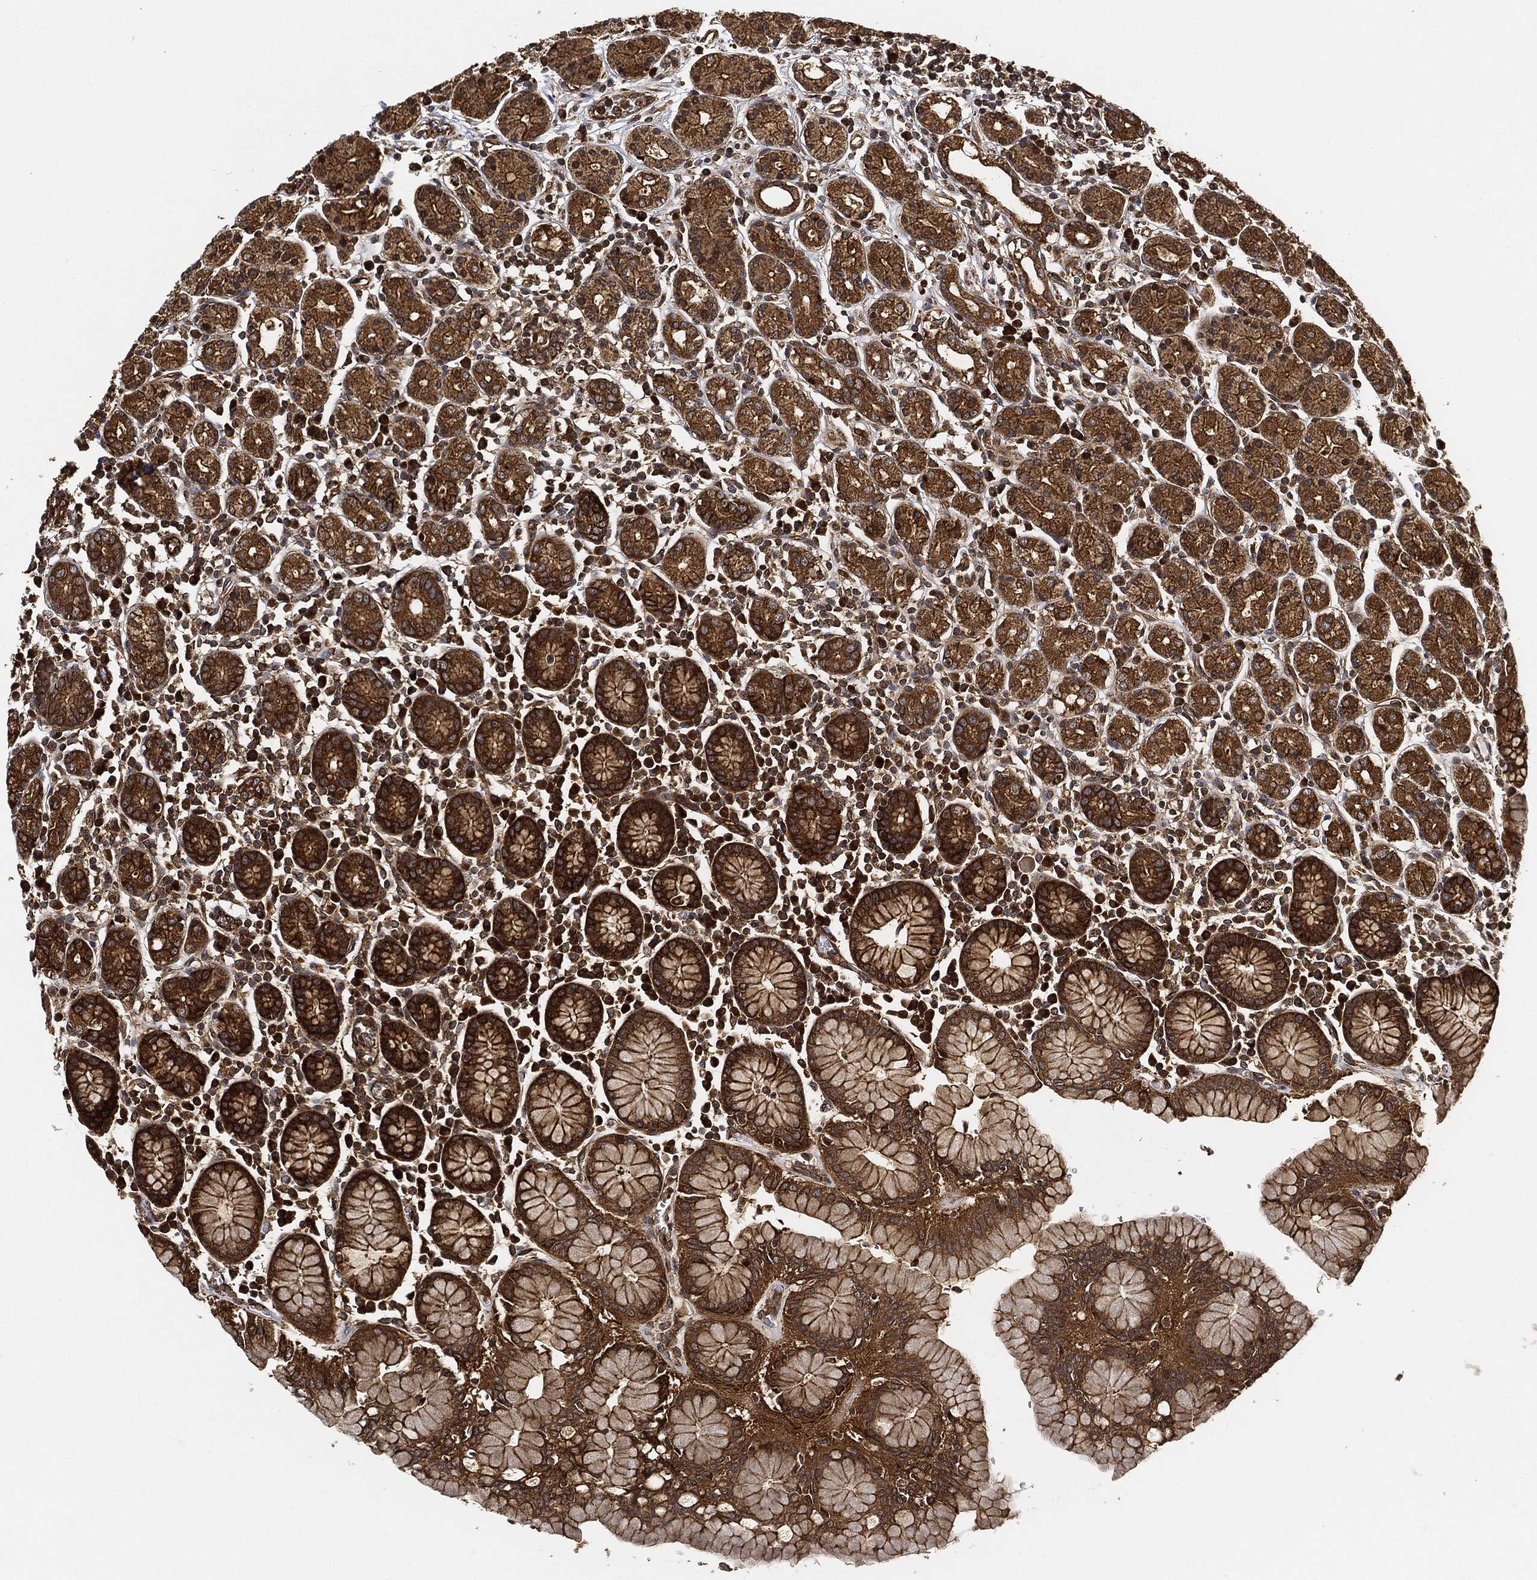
{"staining": {"intensity": "strong", "quantity": ">75%", "location": "cytoplasmic/membranous"}, "tissue": "stomach", "cell_type": "Glandular cells", "image_type": "normal", "snomed": [{"axis": "morphology", "description": "Normal tissue, NOS"}, {"axis": "topography", "description": "Stomach, upper"}, {"axis": "topography", "description": "Stomach"}], "caption": "Protein analysis of benign stomach displays strong cytoplasmic/membranous positivity in about >75% of glandular cells.", "gene": "CEP290", "patient": {"sex": "male", "age": 62}}